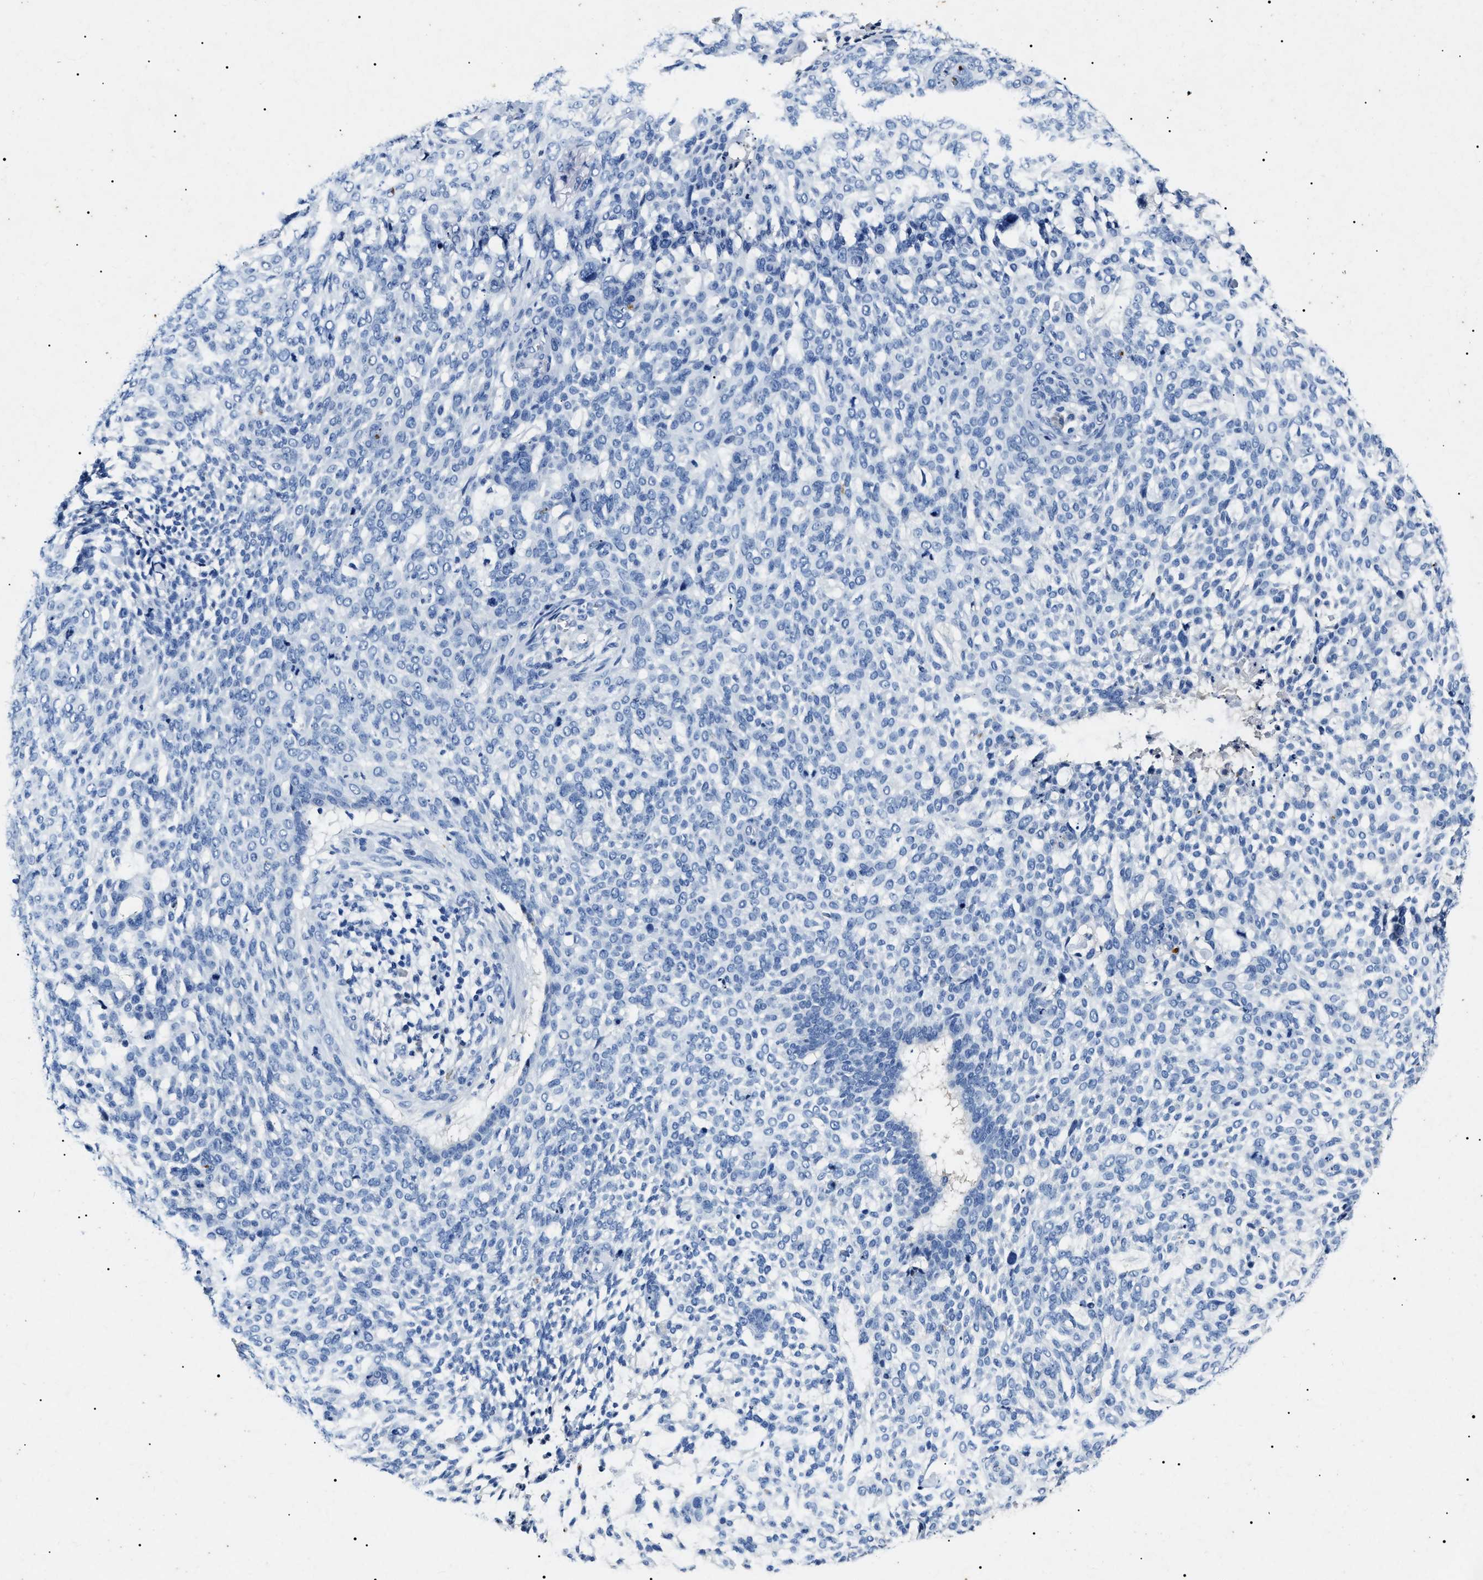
{"staining": {"intensity": "negative", "quantity": "none", "location": "none"}, "tissue": "skin cancer", "cell_type": "Tumor cells", "image_type": "cancer", "snomed": [{"axis": "morphology", "description": "Basal cell carcinoma"}, {"axis": "topography", "description": "Skin"}], "caption": "Tumor cells are negative for brown protein staining in skin cancer (basal cell carcinoma). (DAB (3,3'-diaminobenzidine) immunohistochemistry, high magnification).", "gene": "LRRC8E", "patient": {"sex": "female", "age": 64}}